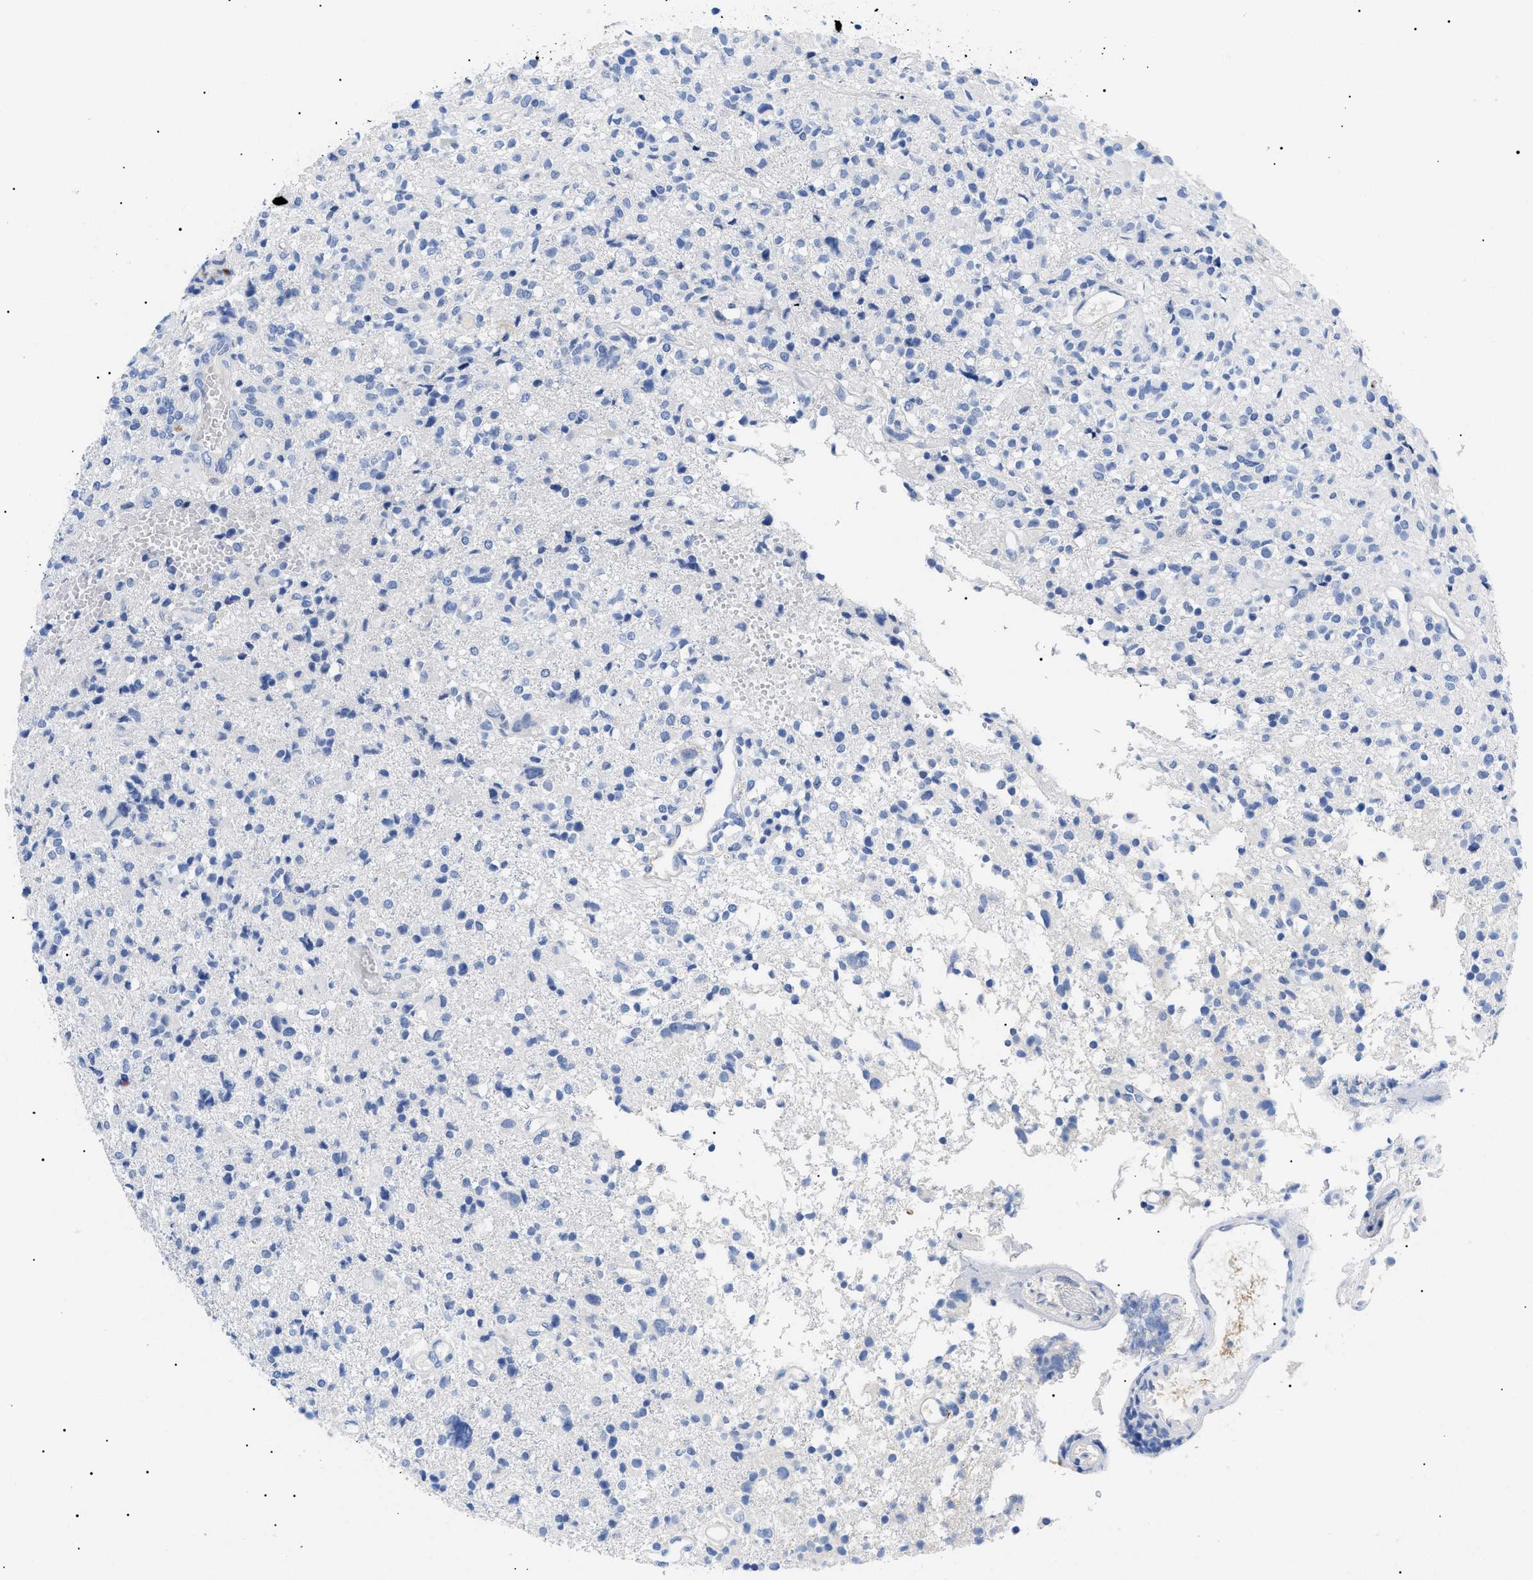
{"staining": {"intensity": "negative", "quantity": "none", "location": "none"}, "tissue": "glioma", "cell_type": "Tumor cells", "image_type": "cancer", "snomed": [{"axis": "morphology", "description": "Glioma, malignant, High grade"}, {"axis": "topography", "description": "Brain"}], "caption": "IHC image of high-grade glioma (malignant) stained for a protein (brown), which exhibits no expression in tumor cells.", "gene": "ACKR1", "patient": {"sex": "female", "age": 59}}